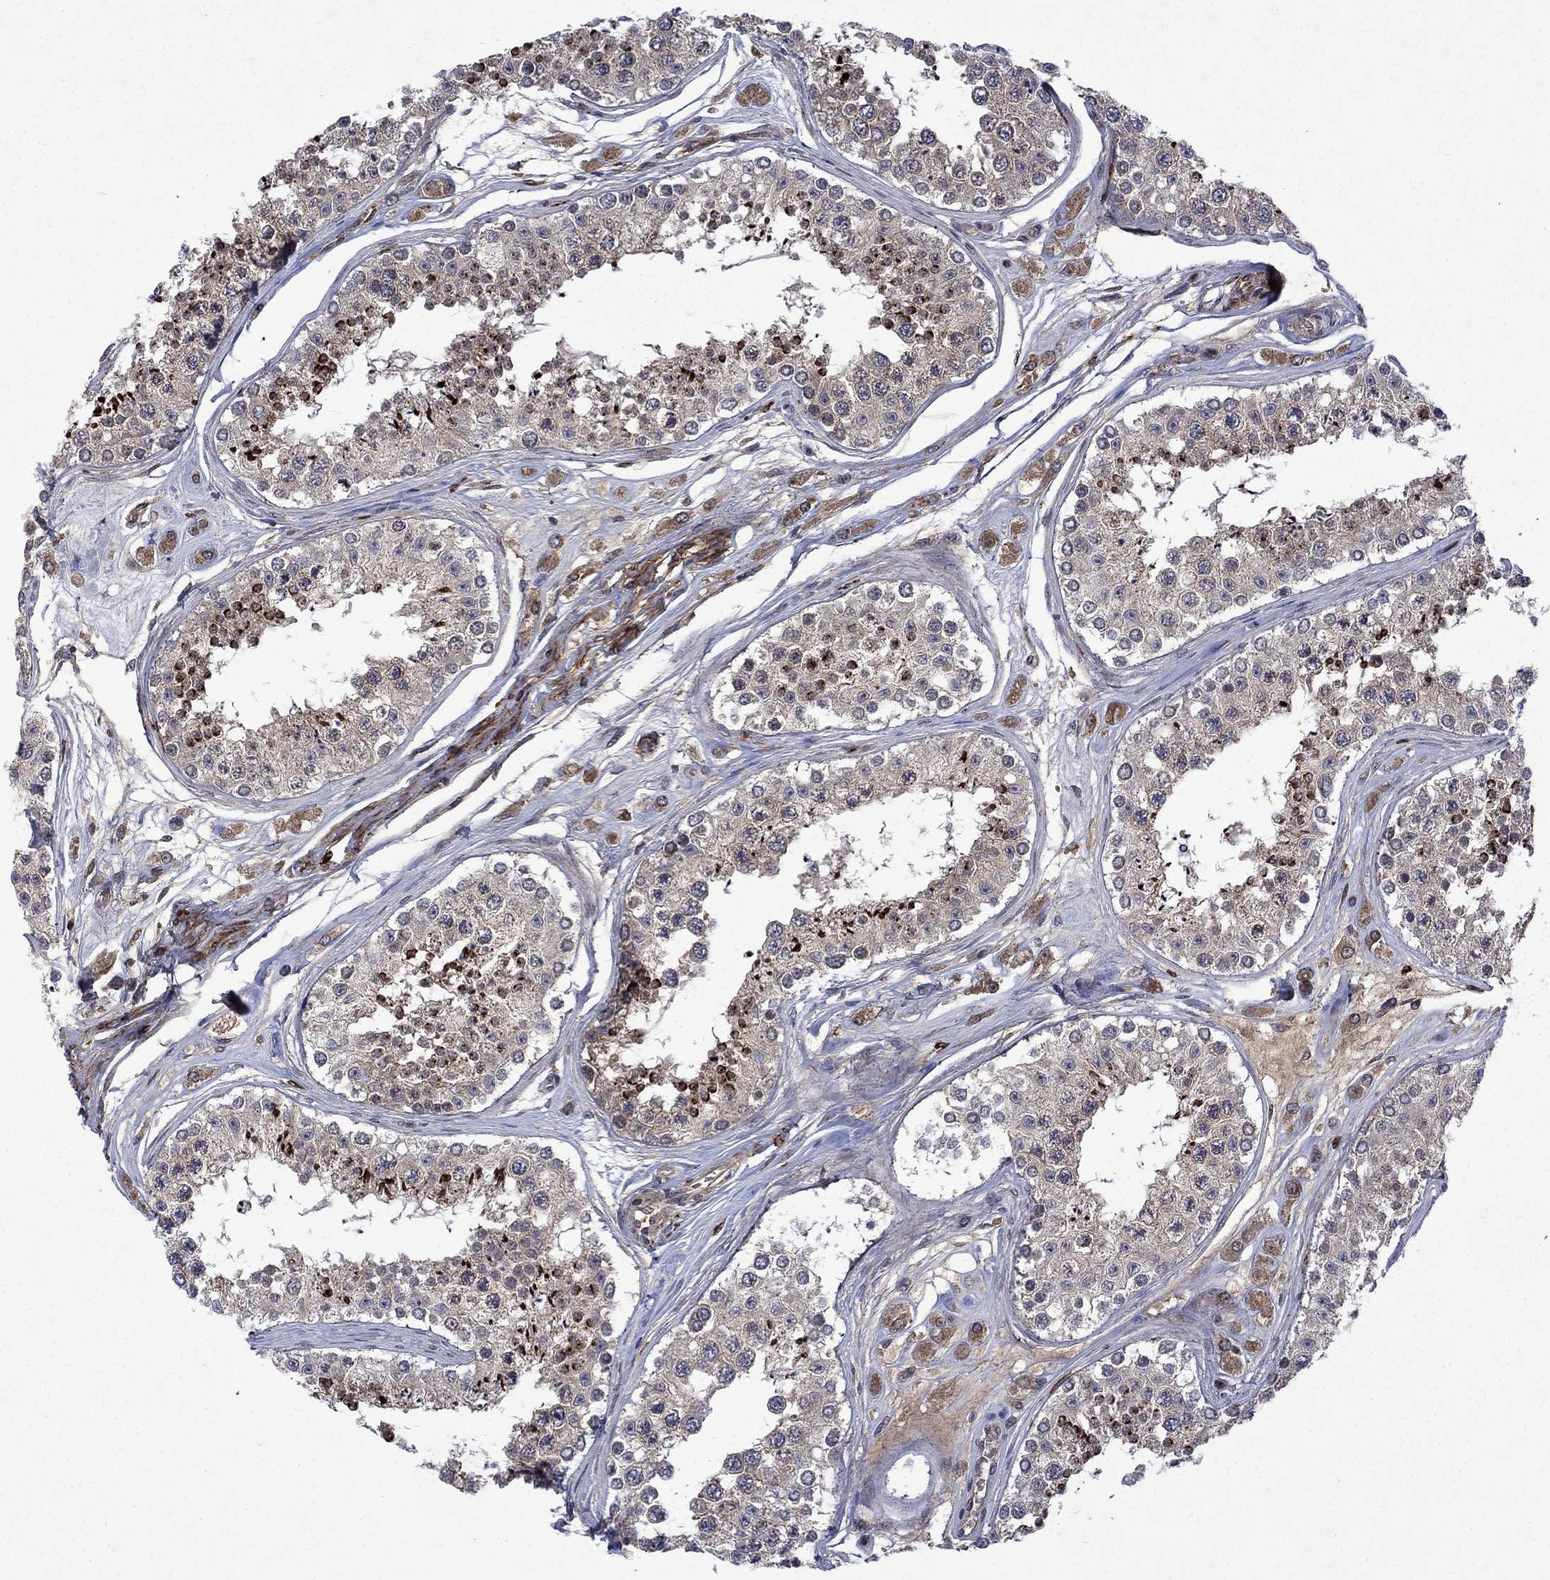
{"staining": {"intensity": "strong", "quantity": "<25%", "location": "cytoplasmic/membranous"}, "tissue": "testis", "cell_type": "Cells in seminiferous ducts", "image_type": "normal", "snomed": [{"axis": "morphology", "description": "Normal tissue, NOS"}, {"axis": "topography", "description": "Testis"}], "caption": "Protein expression analysis of benign testis exhibits strong cytoplasmic/membranous staining in approximately <25% of cells in seminiferous ducts.", "gene": "TMEM33", "patient": {"sex": "male", "age": 25}}